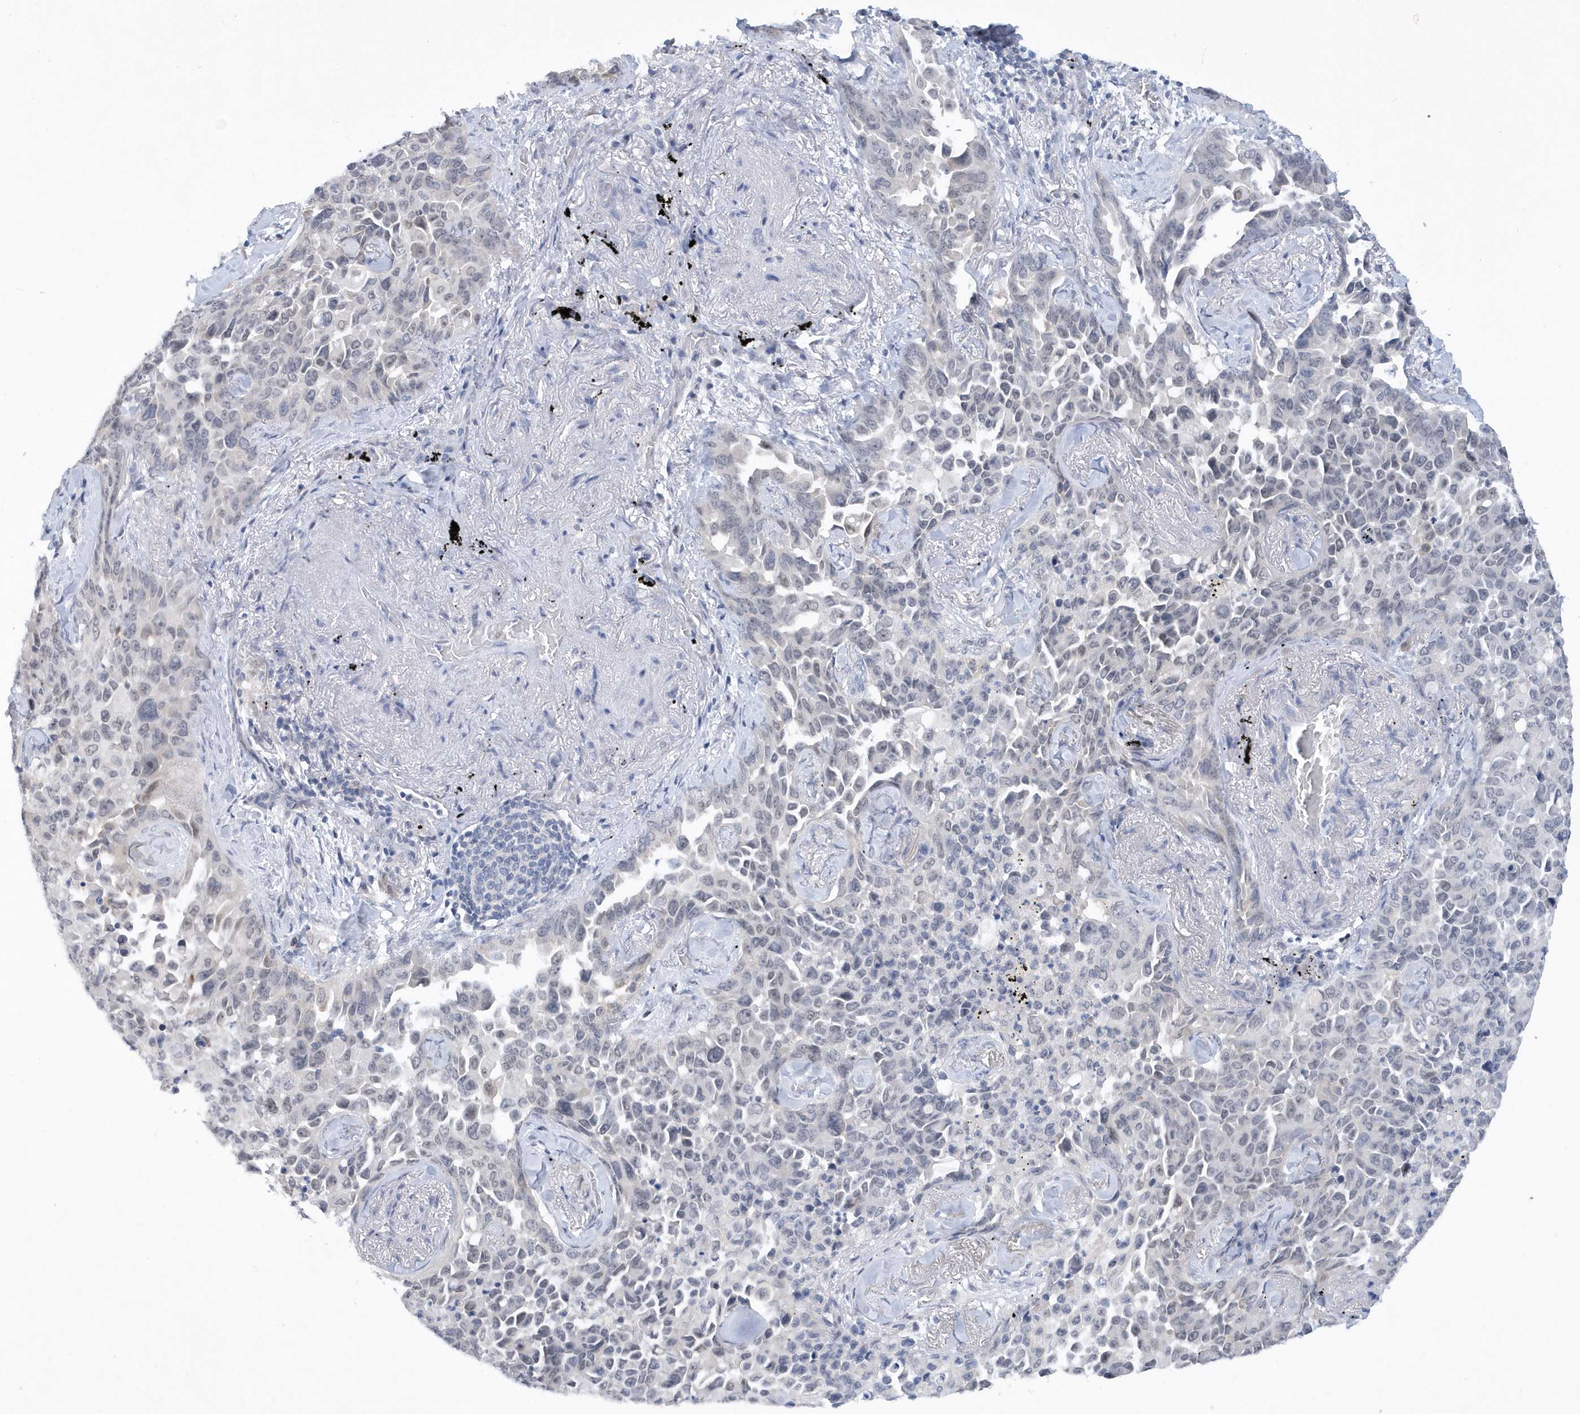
{"staining": {"intensity": "negative", "quantity": "none", "location": "none"}, "tissue": "lung cancer", "cell_type": "Tumor cells", "image_type": "cancer", "snomed": [{"axis": "morphology", "description": "Adenocarcinoma, NOS"}, {"axis": "topography", "description": "Lung"}], "caption": "Immunohistochemistry of human lung cancer displays no staining in tumor cells.", "gene": "SRGAP3", "patient": {"sex": "female", "age": 67}}